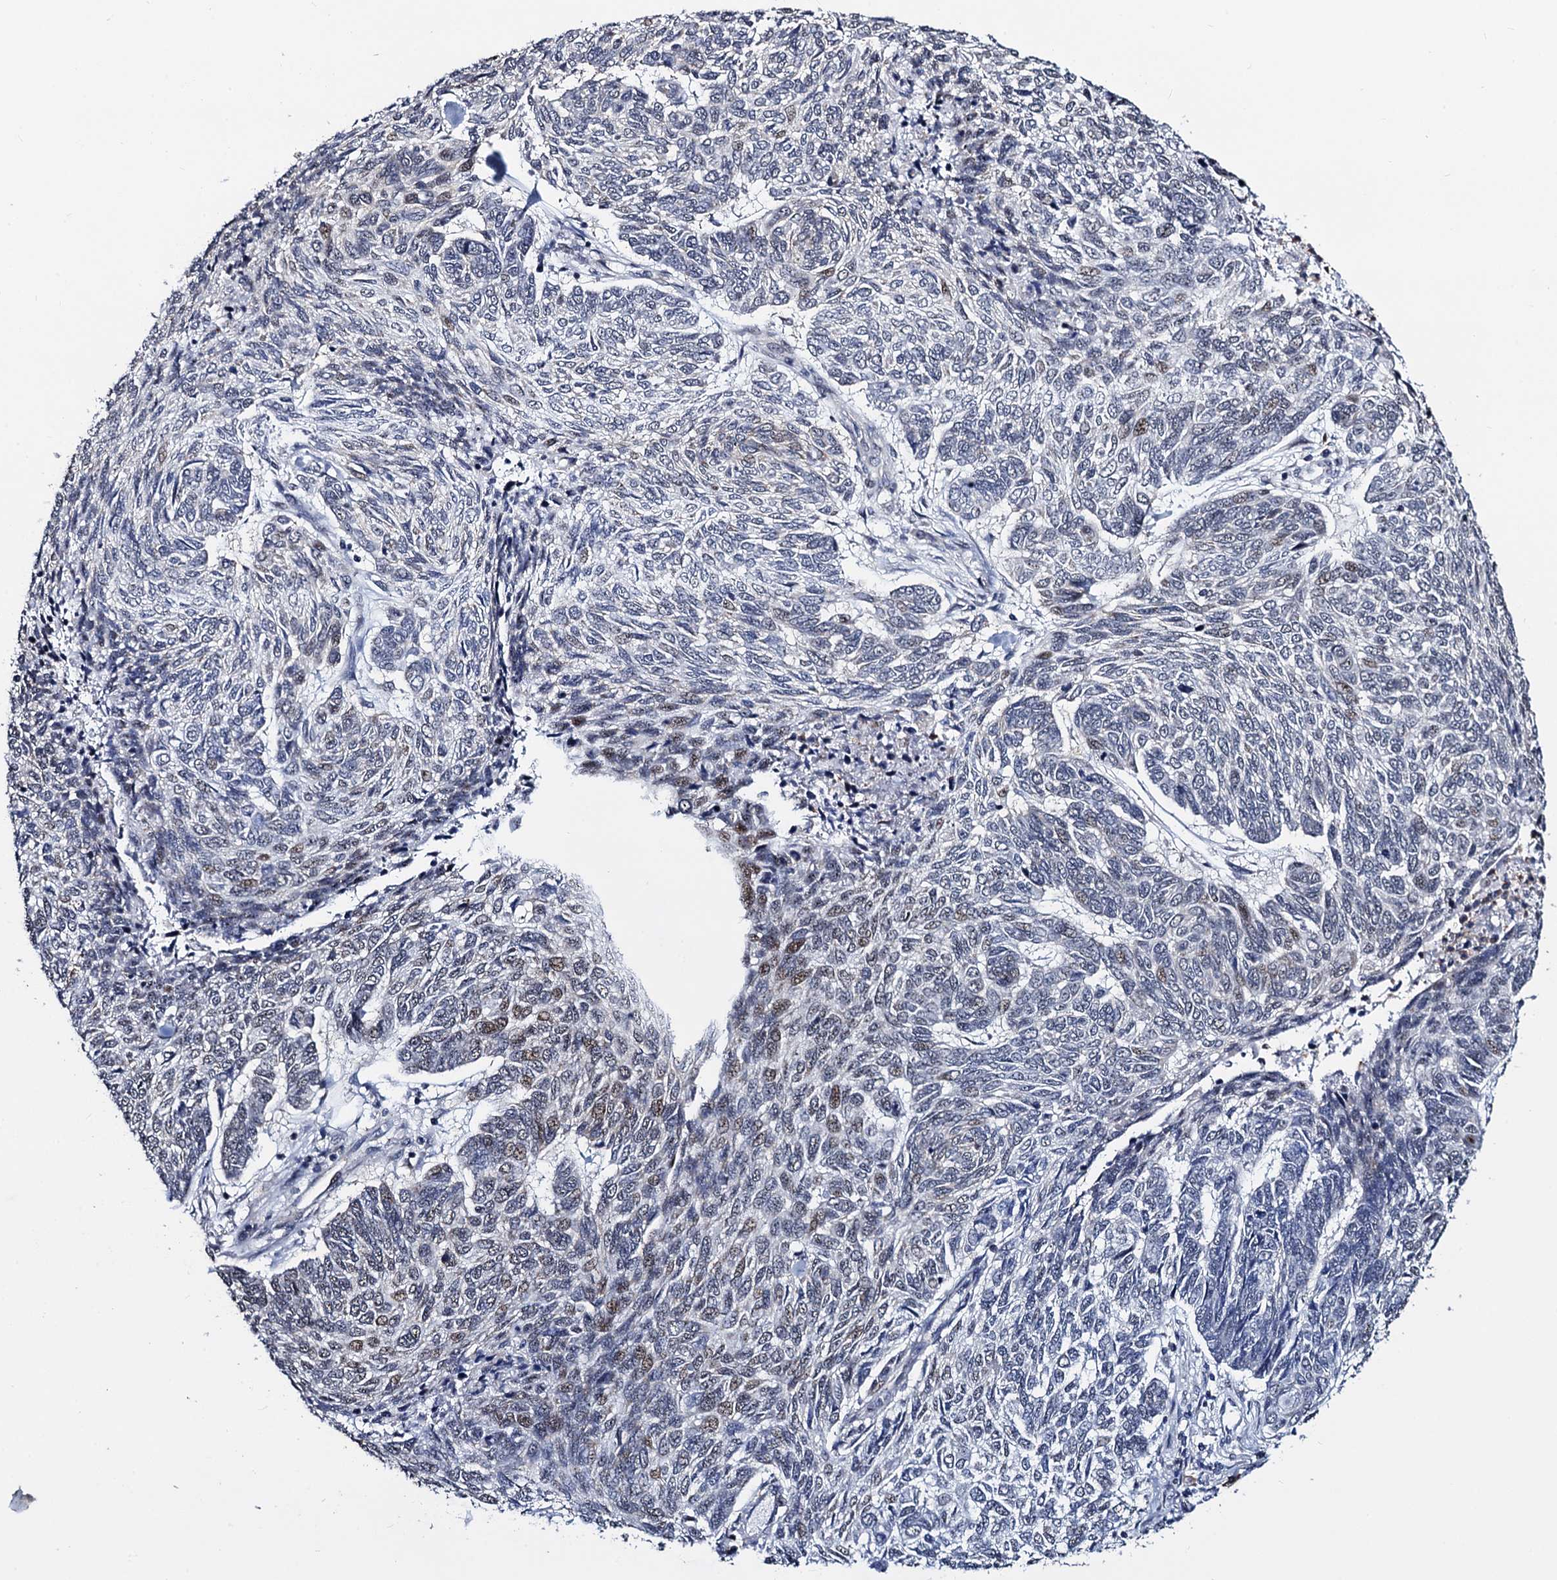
{"staining": {"intensity": "negative", "quantity": "none", "location": "none"}, "tissue": "skin cancer", "cell_type": "Tumor cells", "image_type": "cancer", "snomed": [{"axis": "morphology", "description": "Basal cell carcinoma"}, {"axis": "topography", "description": "Skin"}], "caption": "Immunohistochemistry of skin basal cell carcinoma reveals no expression in tumor cells. (DAB IHC with hematoxylin counter stain).", "gene": "FAM222A", "patient": {"sex": "female", "age": 65}}